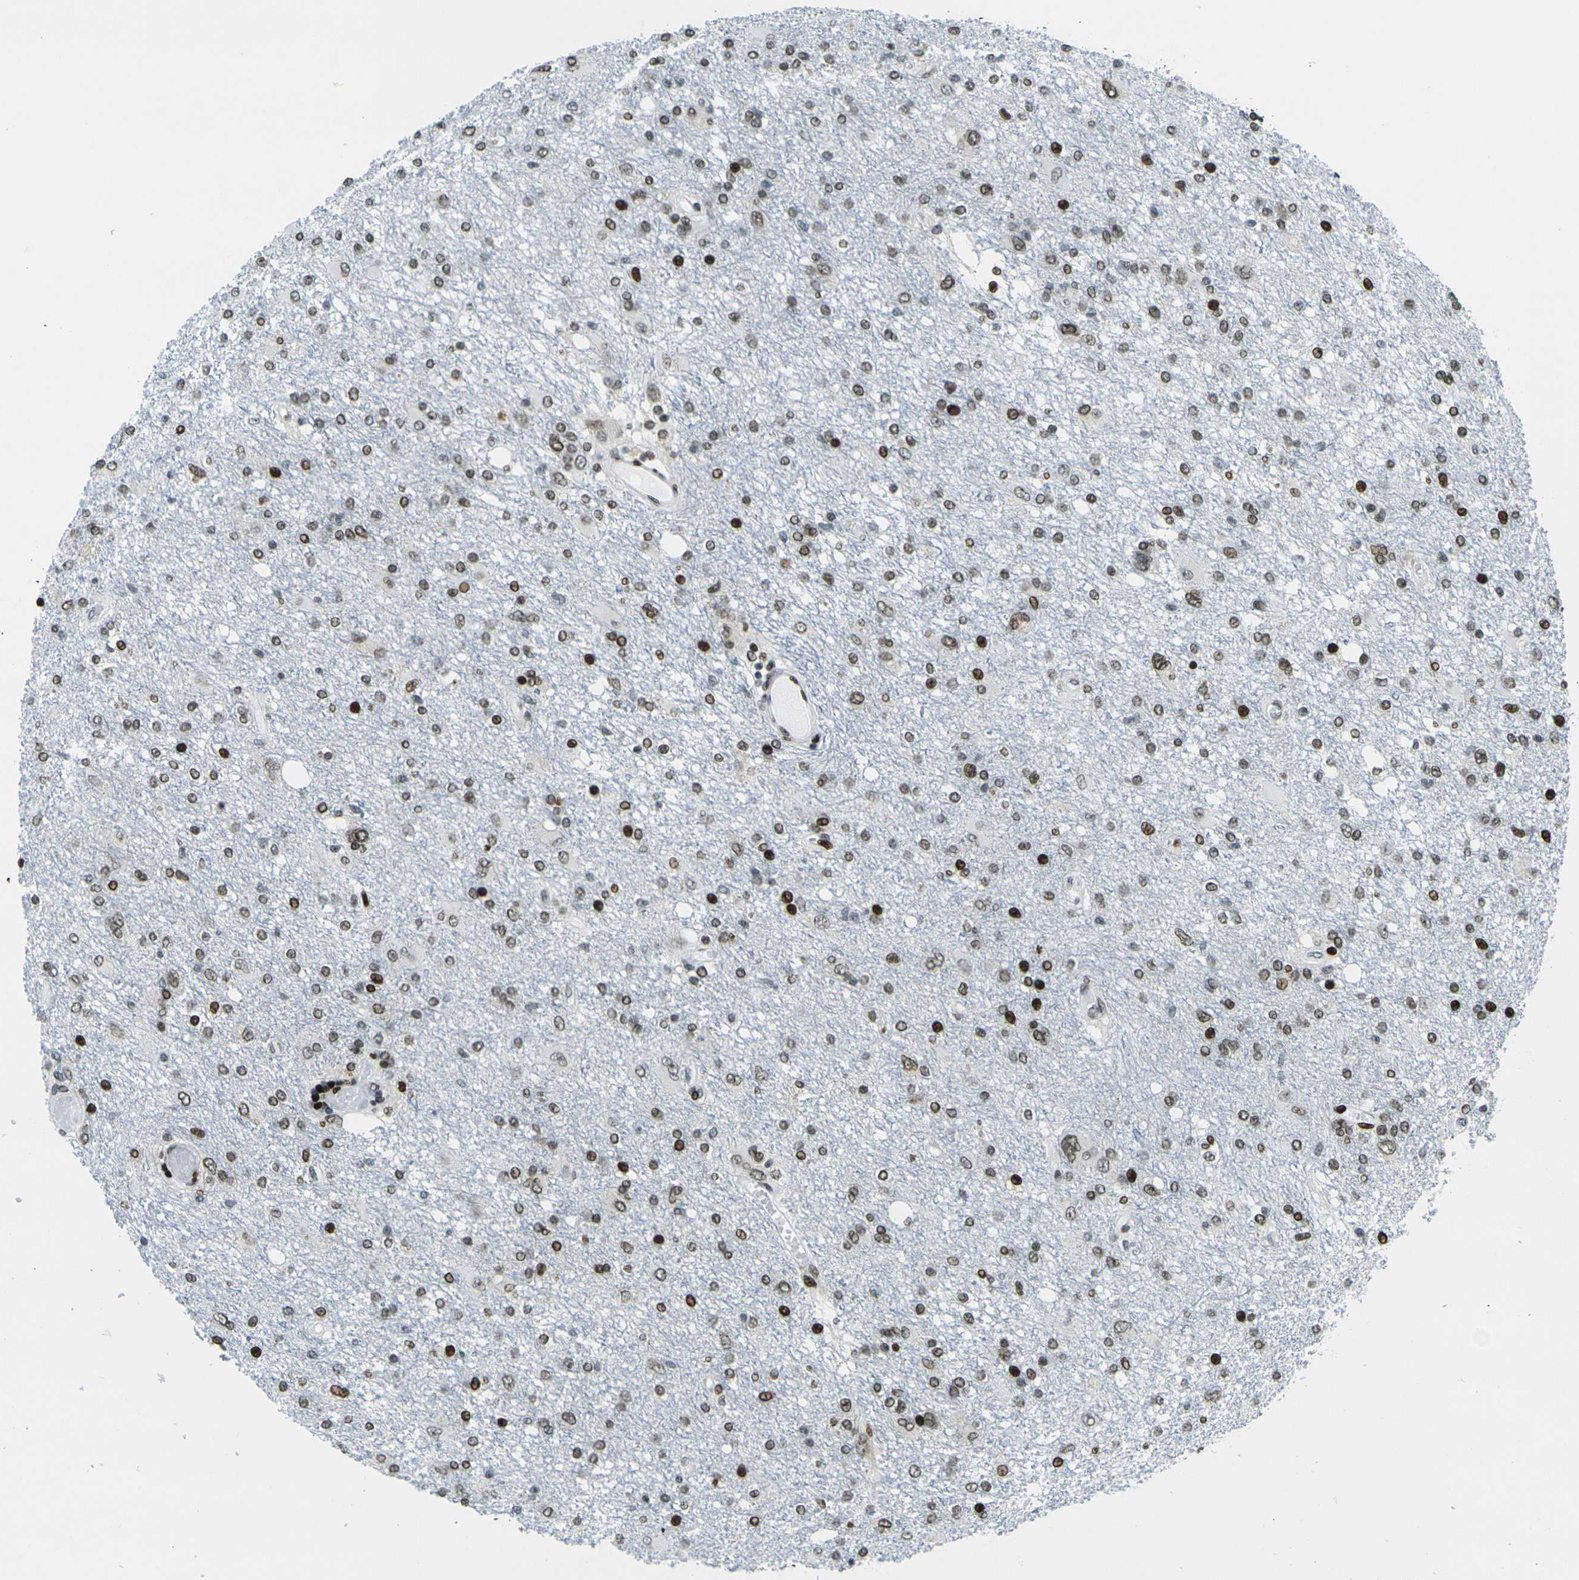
{"staining": {"intensity": "moderate", "quantity": ">75%", "location": "nuclear"}, "tissue": "glioma", "cell_type": "Tumor cells", "image_type": "cancer", "snomed": [{"axis": "morphology", "description": "Glioma, malignant, High grade"}, {"axis": "topography", "description": "Brain"}], "caption": "Glioma stained with DAB (3,3'-diaminobenzidine) immunohistochemistry demonstrates medium levels of moderate nuclear expression in about >75% of tumor cells.", "gene": "H3-3A", "patient": {"sex": "female", "age": 59}}